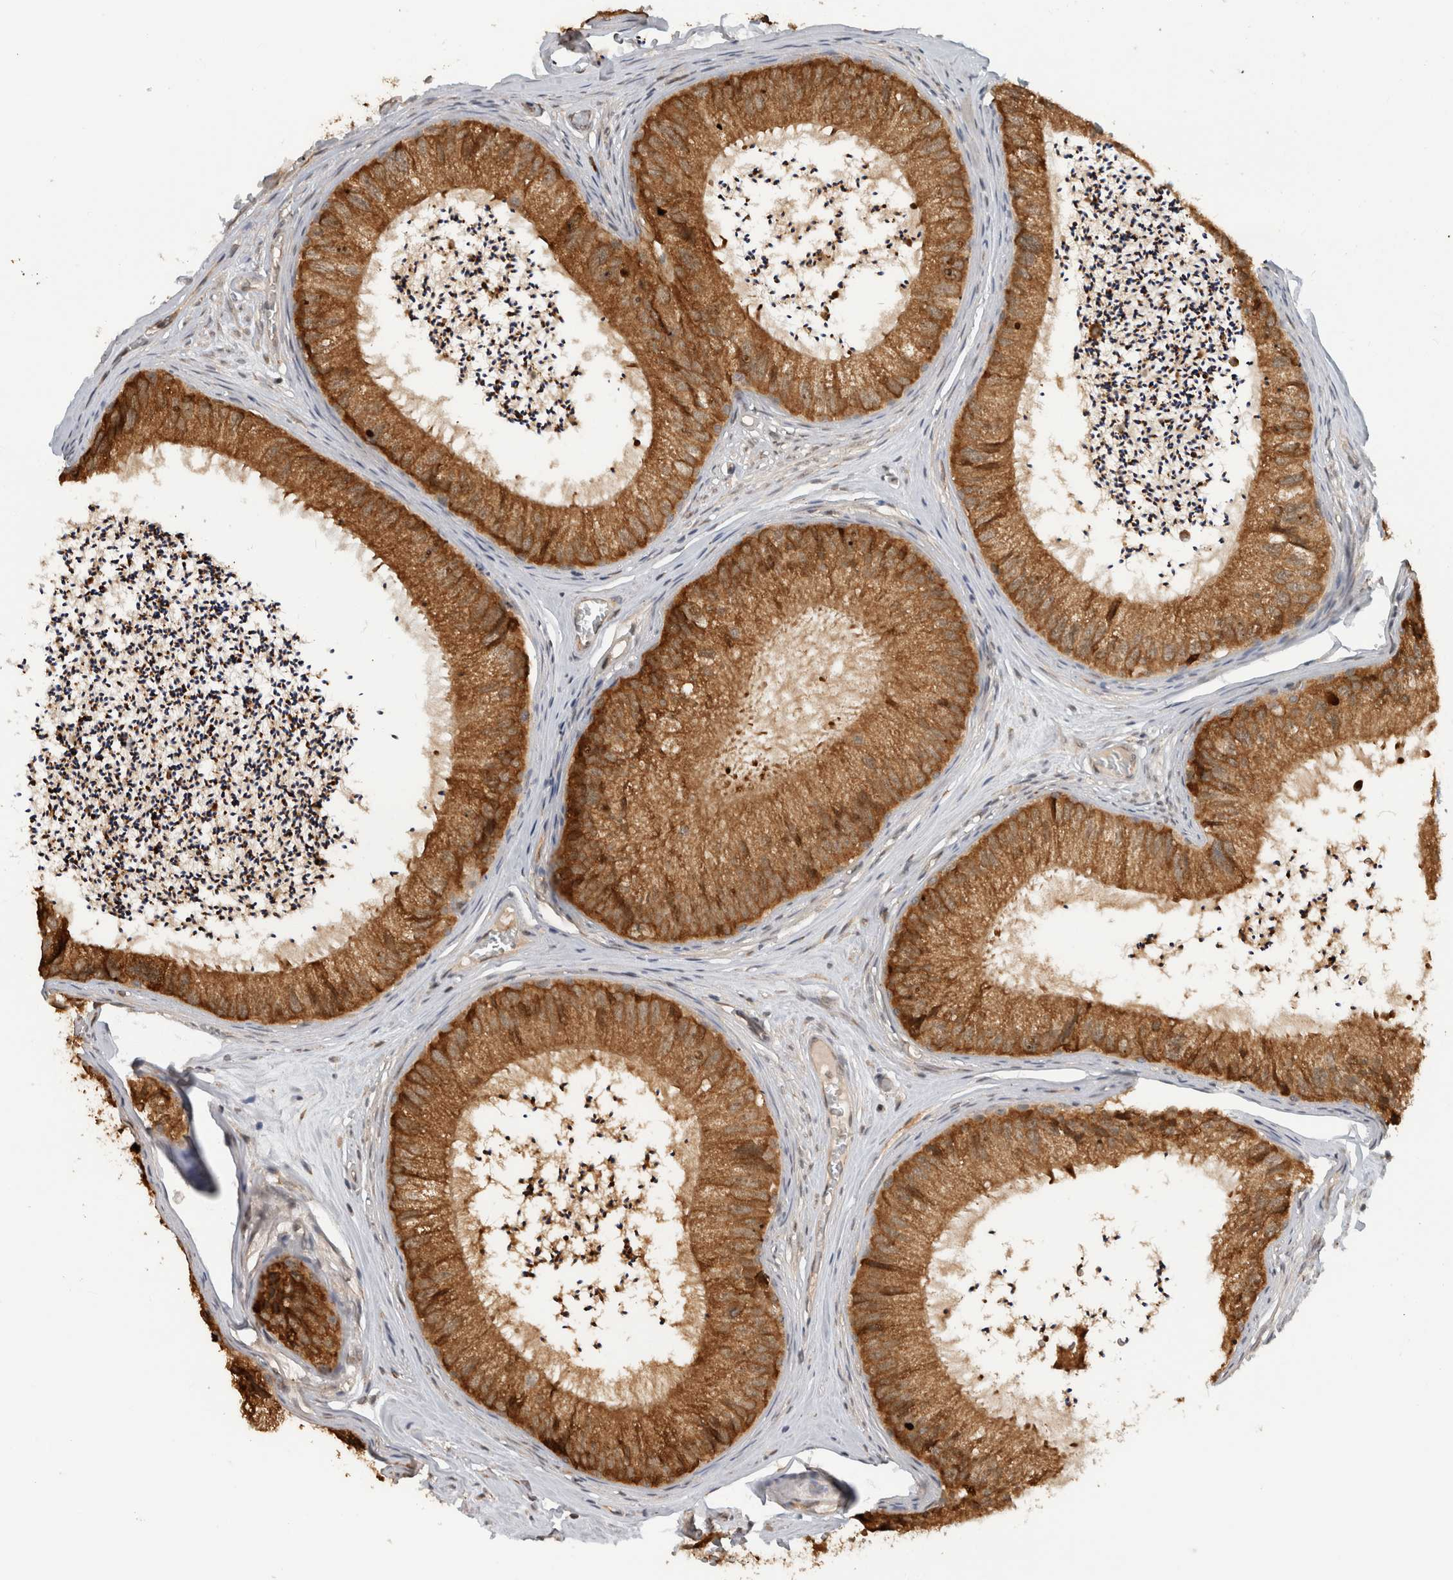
{"staining": {"intensity": "moderate", "quantity": ">75%", "location": "cytoplasmic/membranous"}, "tissue": "epididymis", "cell_type": "Glandular cells", "image_type": "normal", "snomed": [{"axis": "morphology", "description": "Normal tissue, NOS"}, {"axis": "topography", "description": "Epididymis"}], "caption": "The immunohistochemical stain highlights moderate cytoplasmic/membranous expression in glandular cells of benign epididymis. The staining was performed using DAB (3,3'-diaminobenzidine) to visualize the protein expression in brown, while the nuclei were stained in blue with hematoxylin (Magnification: 20x).", "gene": "MS4A7", "patient": {"sex": "male", "age": 79}}